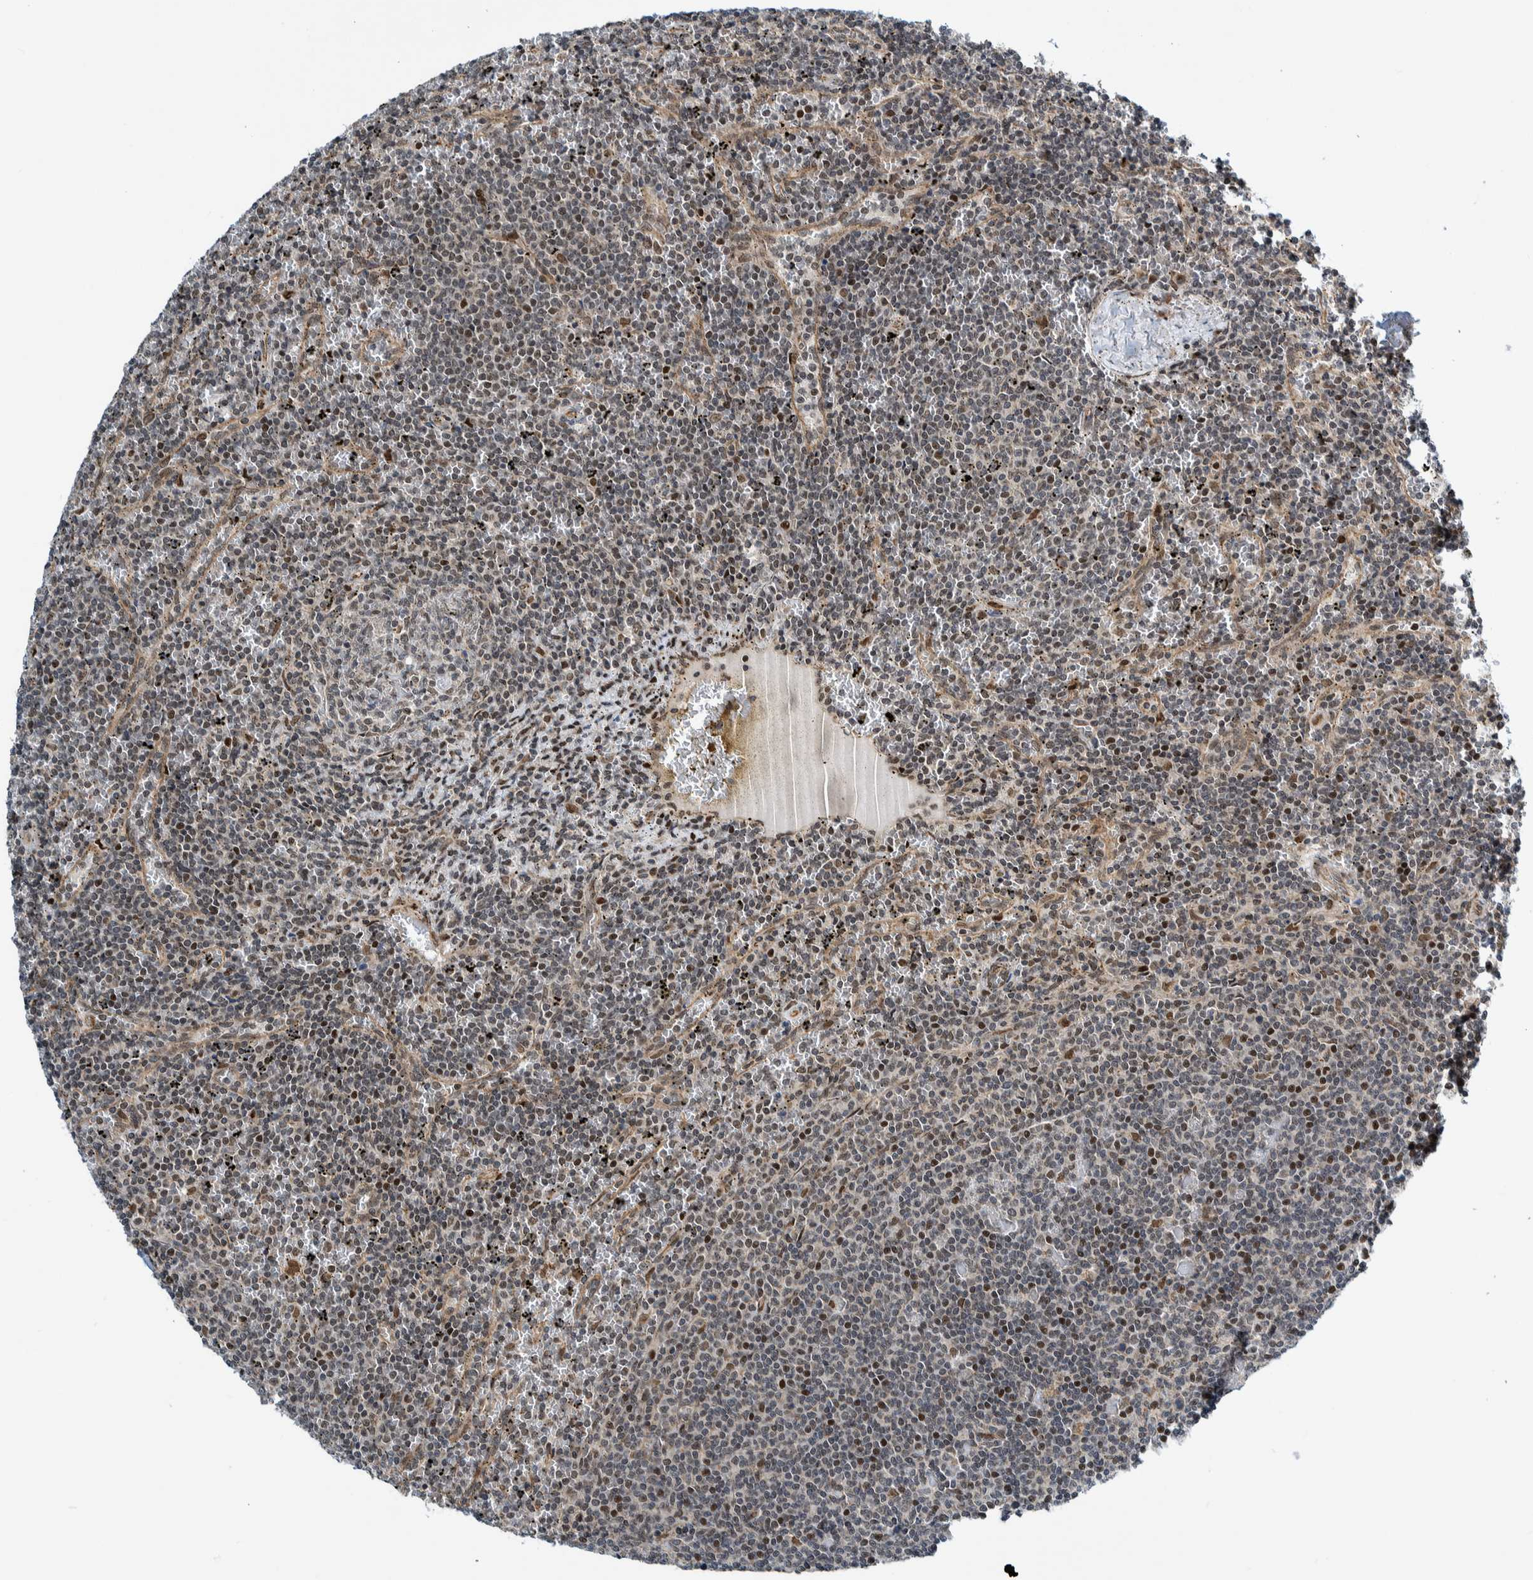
{"staining": {"intensity": "moderate", "quantity": "<25%", "location": "nuclear"}, "tissue": "lymphoma", "cell_type": "Tumor cells", "image_type": "cancer", "snomed": [{"axis": "morphology", "description": "Malignant lymphoma, non-Hodgkin's type, Low grade"}, {"axis": "topography", "description": "Spleen"}], "caption": "Lymphoma was stained to show a protein in brown. There is low levels of moderate nuclear expression in approximately <25% of tumor cells. The staining is performed using DAB brown chromogen to label protein expression. The nuclei are counter-stained blue using hematoxylin.", "gene": "CCDC57", "patient": {"sex": "female", "age": 50}}